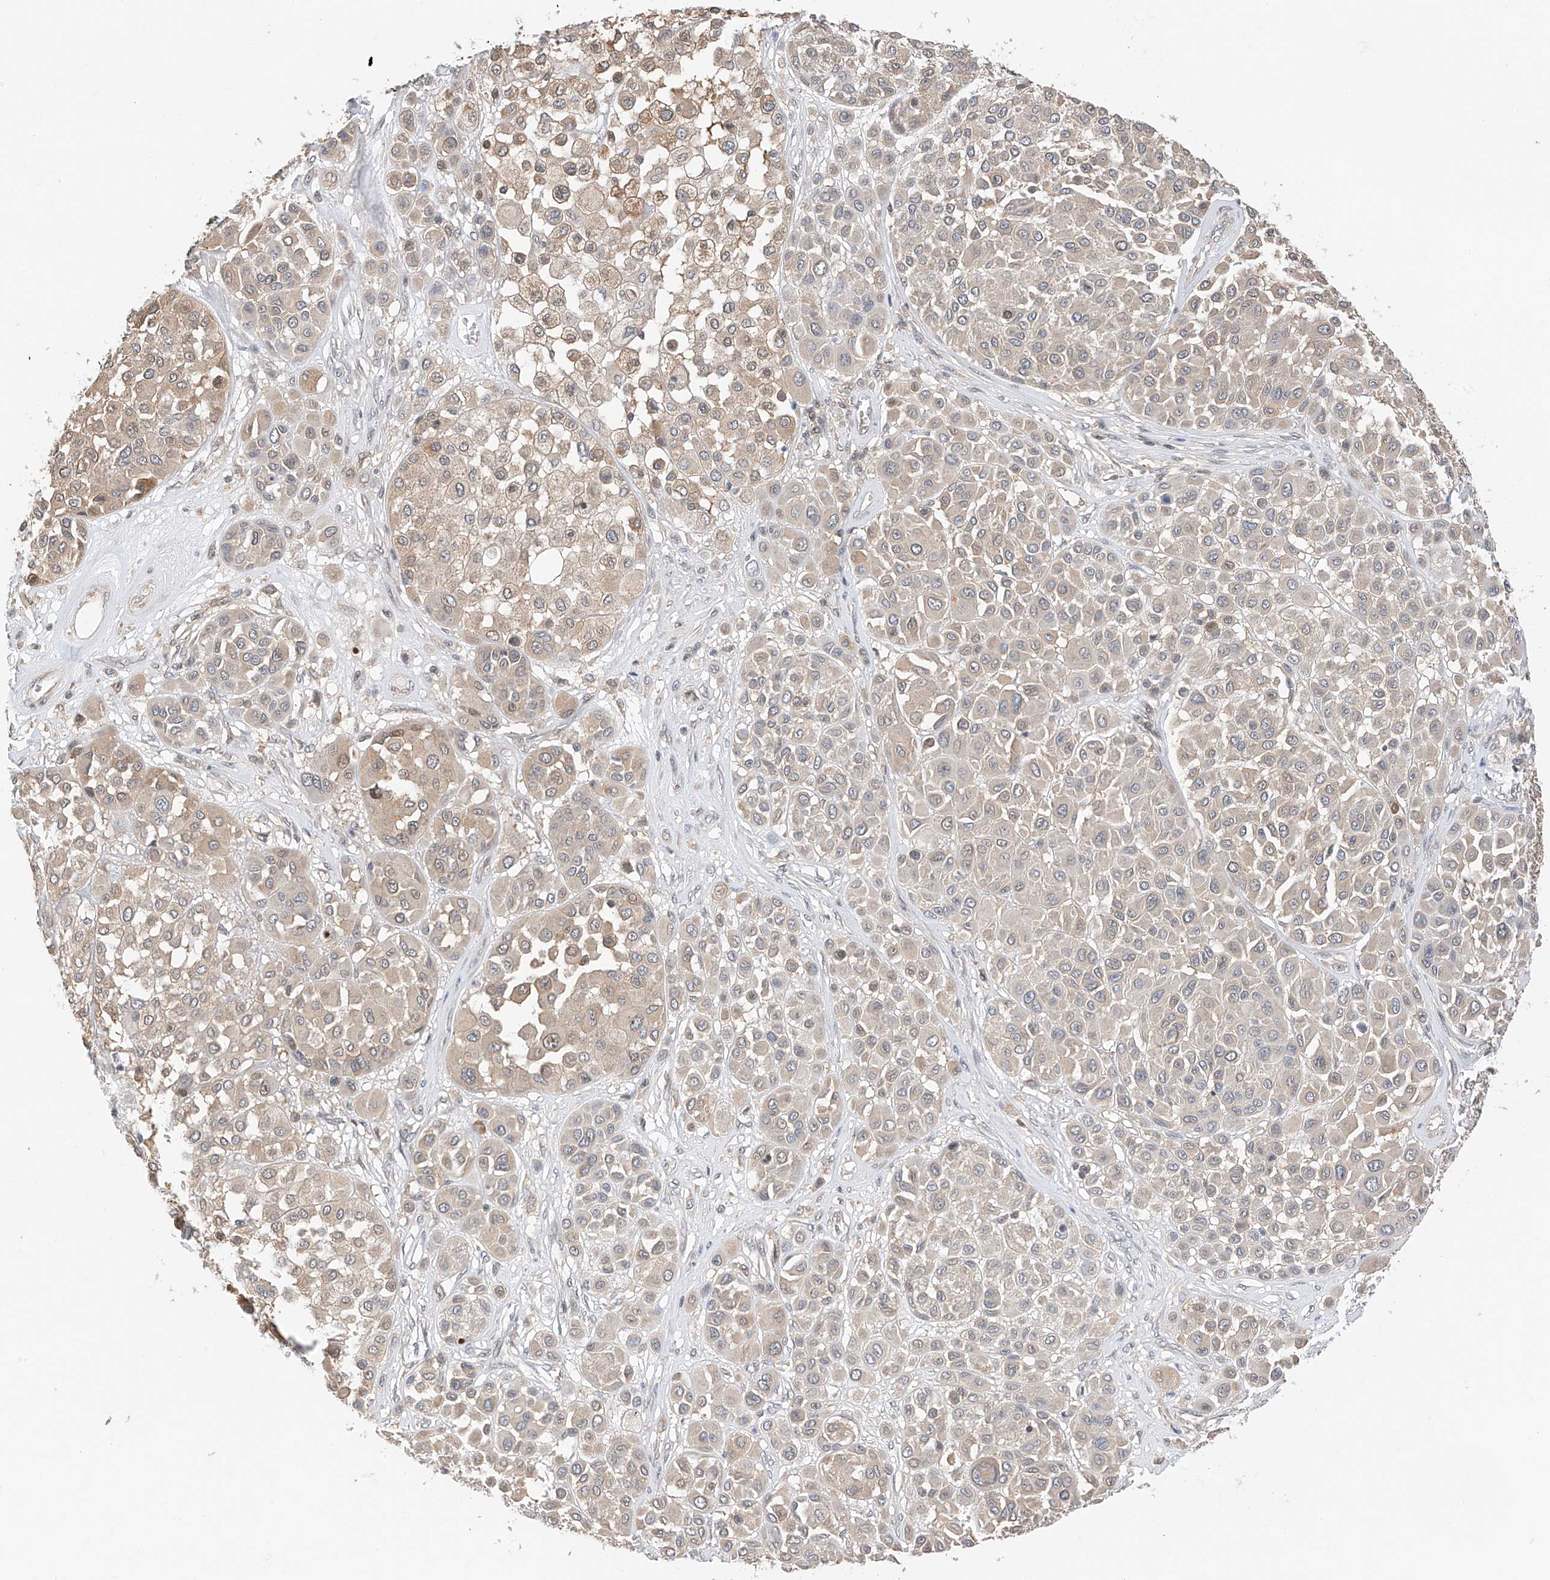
{"staining": {"intensity": "weak", "quantity": ">75%", "location": "cytoplasmic/membranous"}, "tissue": "melanoma", "cell_type": "Tumor cells", "image_type": "cancer", "snomed": [{"axis": "morphology", "description": "Malignant melanoma, Metastatic site"}, {"axis": "topography", "description": "Soft tissue"}], "caption": "A histopathology image showing weak cytoplasmic/membranous positivity in about >75% of tumor cells in malignant melanoma (metastatic site), as visualized by brown immunohistochemical staining.", "gene": "PPA2", "patient": {"sex": "male", "age": 41}}